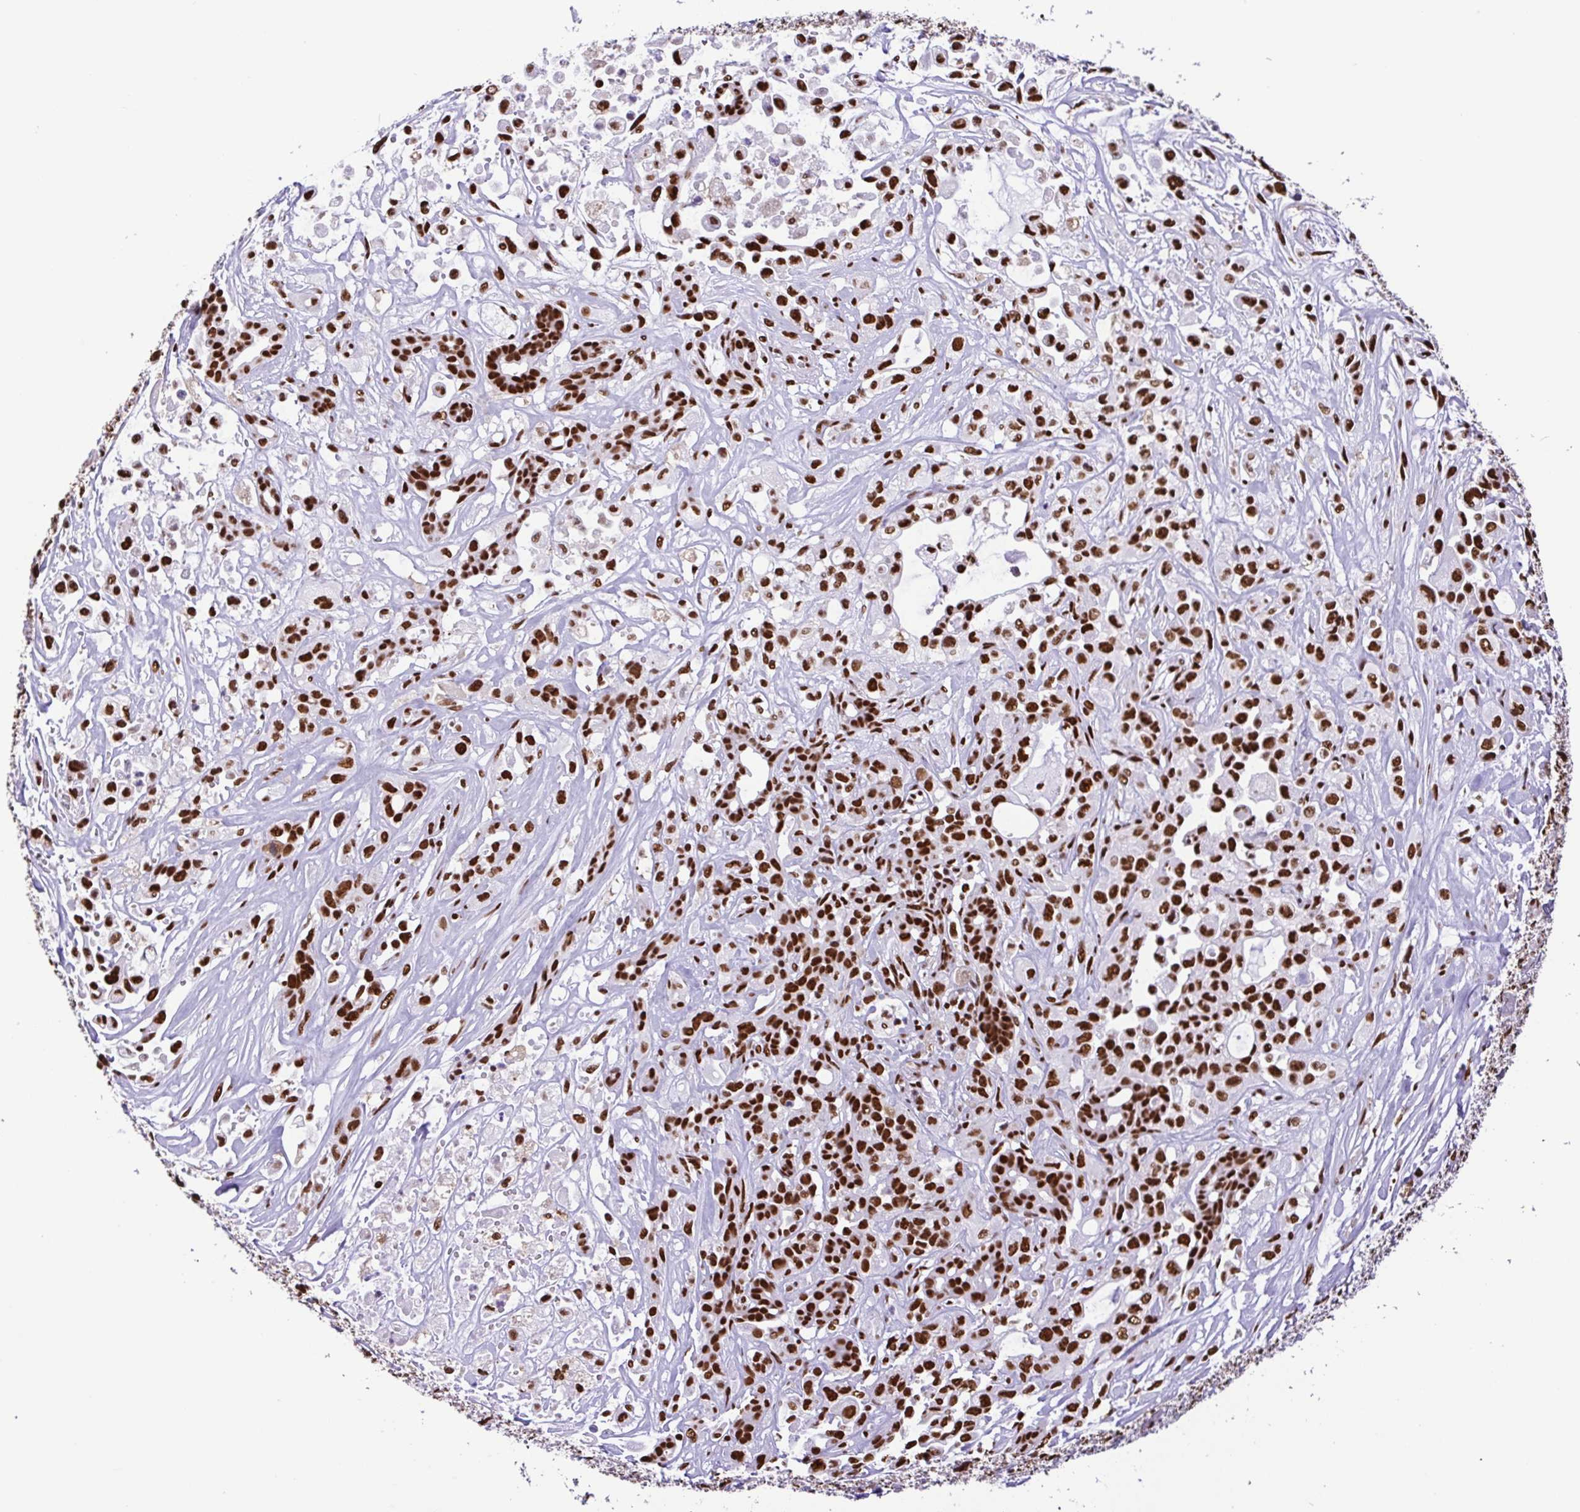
{"staining": {"intensity": "strong", "quantity": ">75%", "location": "nuclear"}, "tissue": "pancreatic cancer", "cell_type": "Tumor cells", "image_type": "cancer", "snomed": [{"axis": "morphology", "description": "Adenocarcinoma, NOS"}, {"axis": "topography", "description": "Pancreas"}], "caption": "A brown stain labels strong nuclear staining of a protein in adenocarcinoma (pancreatic) tumor cells.", "gene": "TRIM28", "patient": {"sex": "male", "age": 44}}